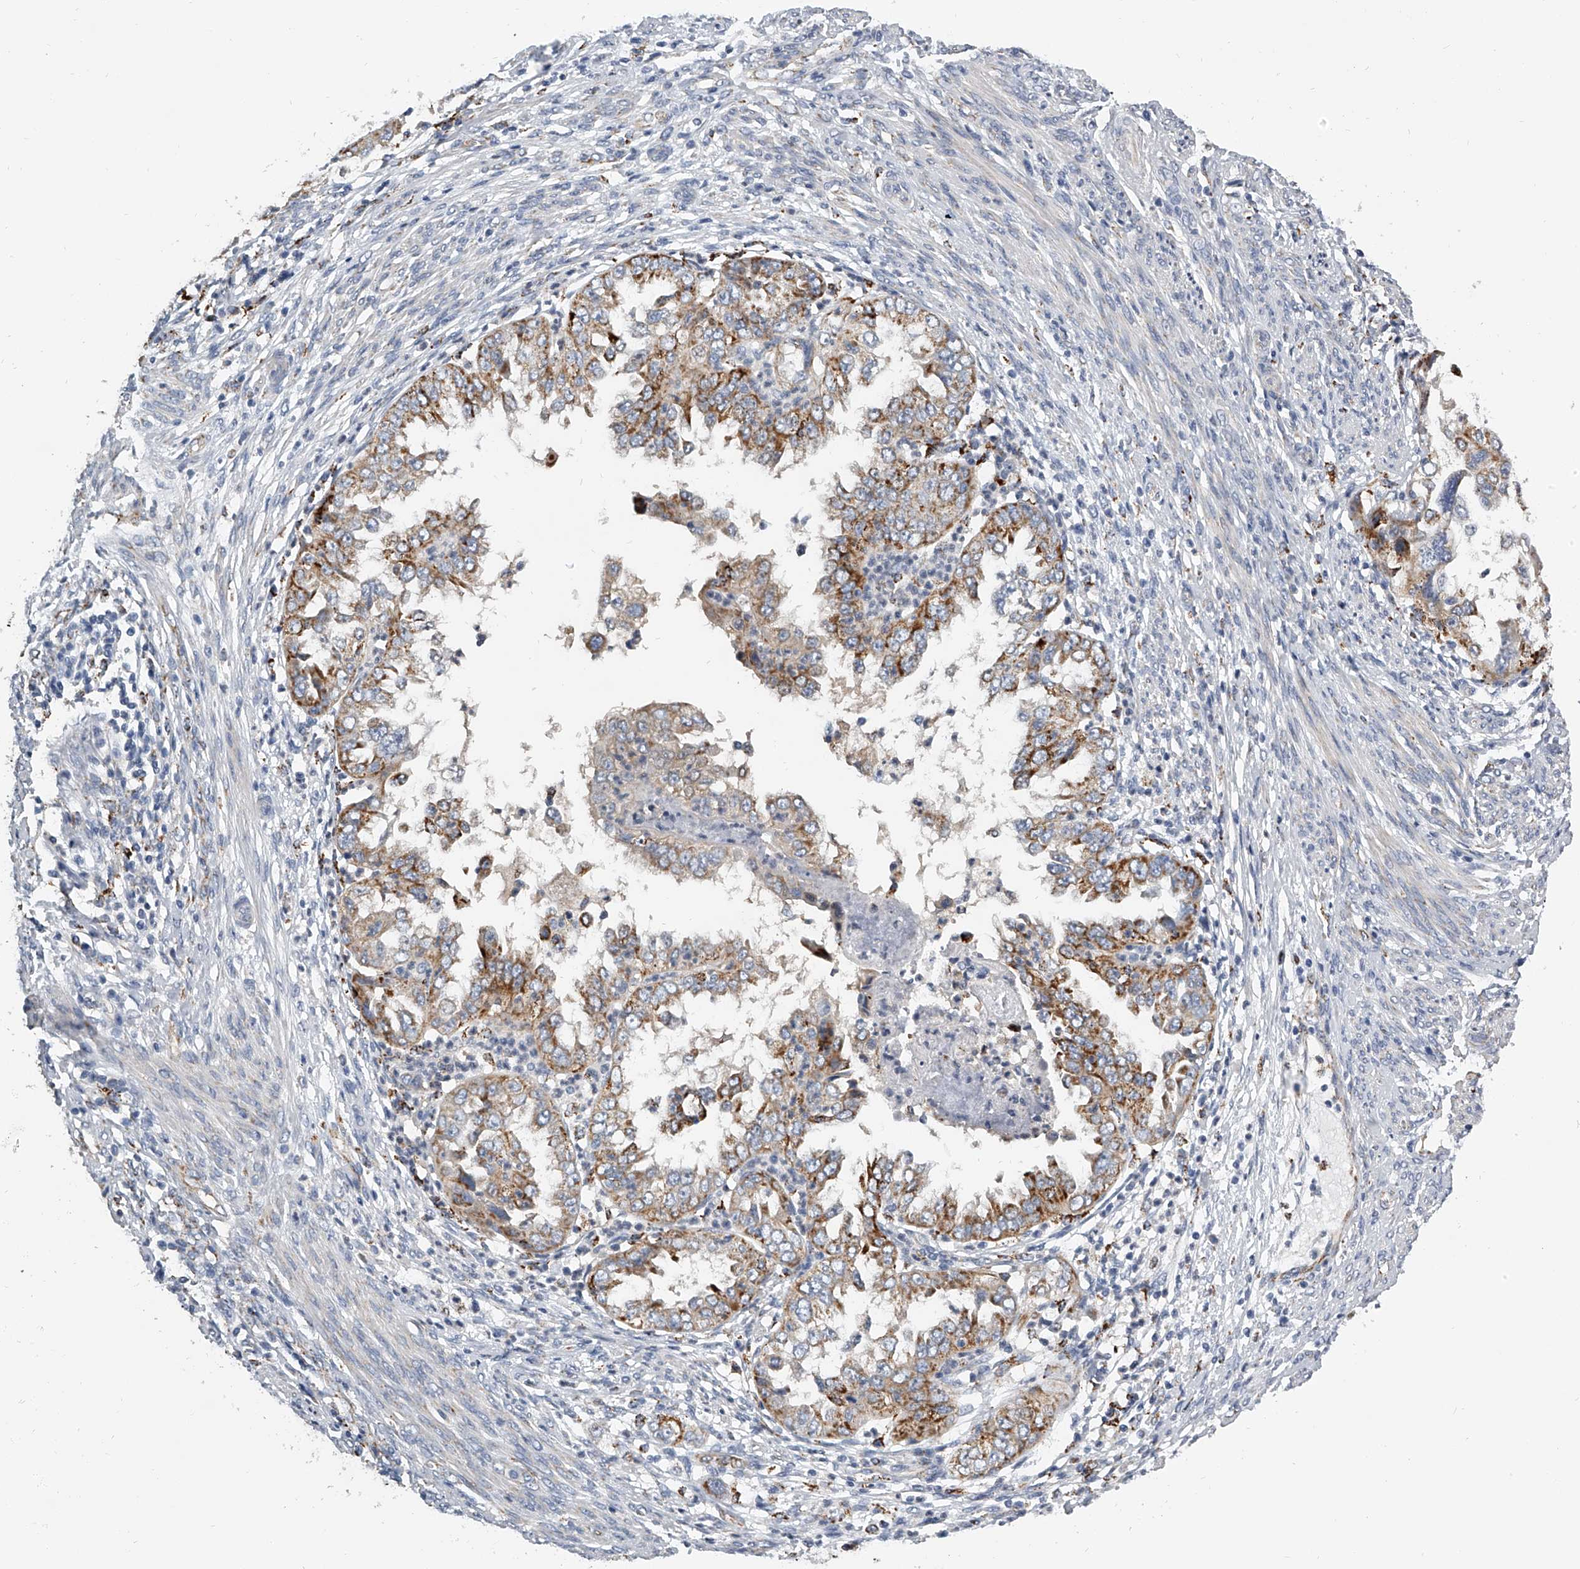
{"staining": {"intensity": "moderate", "quantity": "25%-75%", "location": "cytoplasmic/membranous"}, "tissue": "endometrial cancer", "cell_type": "Tumor cells", "image_type": "cancer", "snomed": [{"axis": "morphology", "description": "Adenocarcinoma, NOS"}, {"axis": "topography", "description": "Endometrium"}], "caption": "IHC image of endometrial cancer stained for a protein (brown), which shows medium levels of moderate cytoplasmic/membranous positivity in about 25%-75% of tumor cells.", "gene": "KLHL7", "patient": {"sex": "female", "age": 85}}